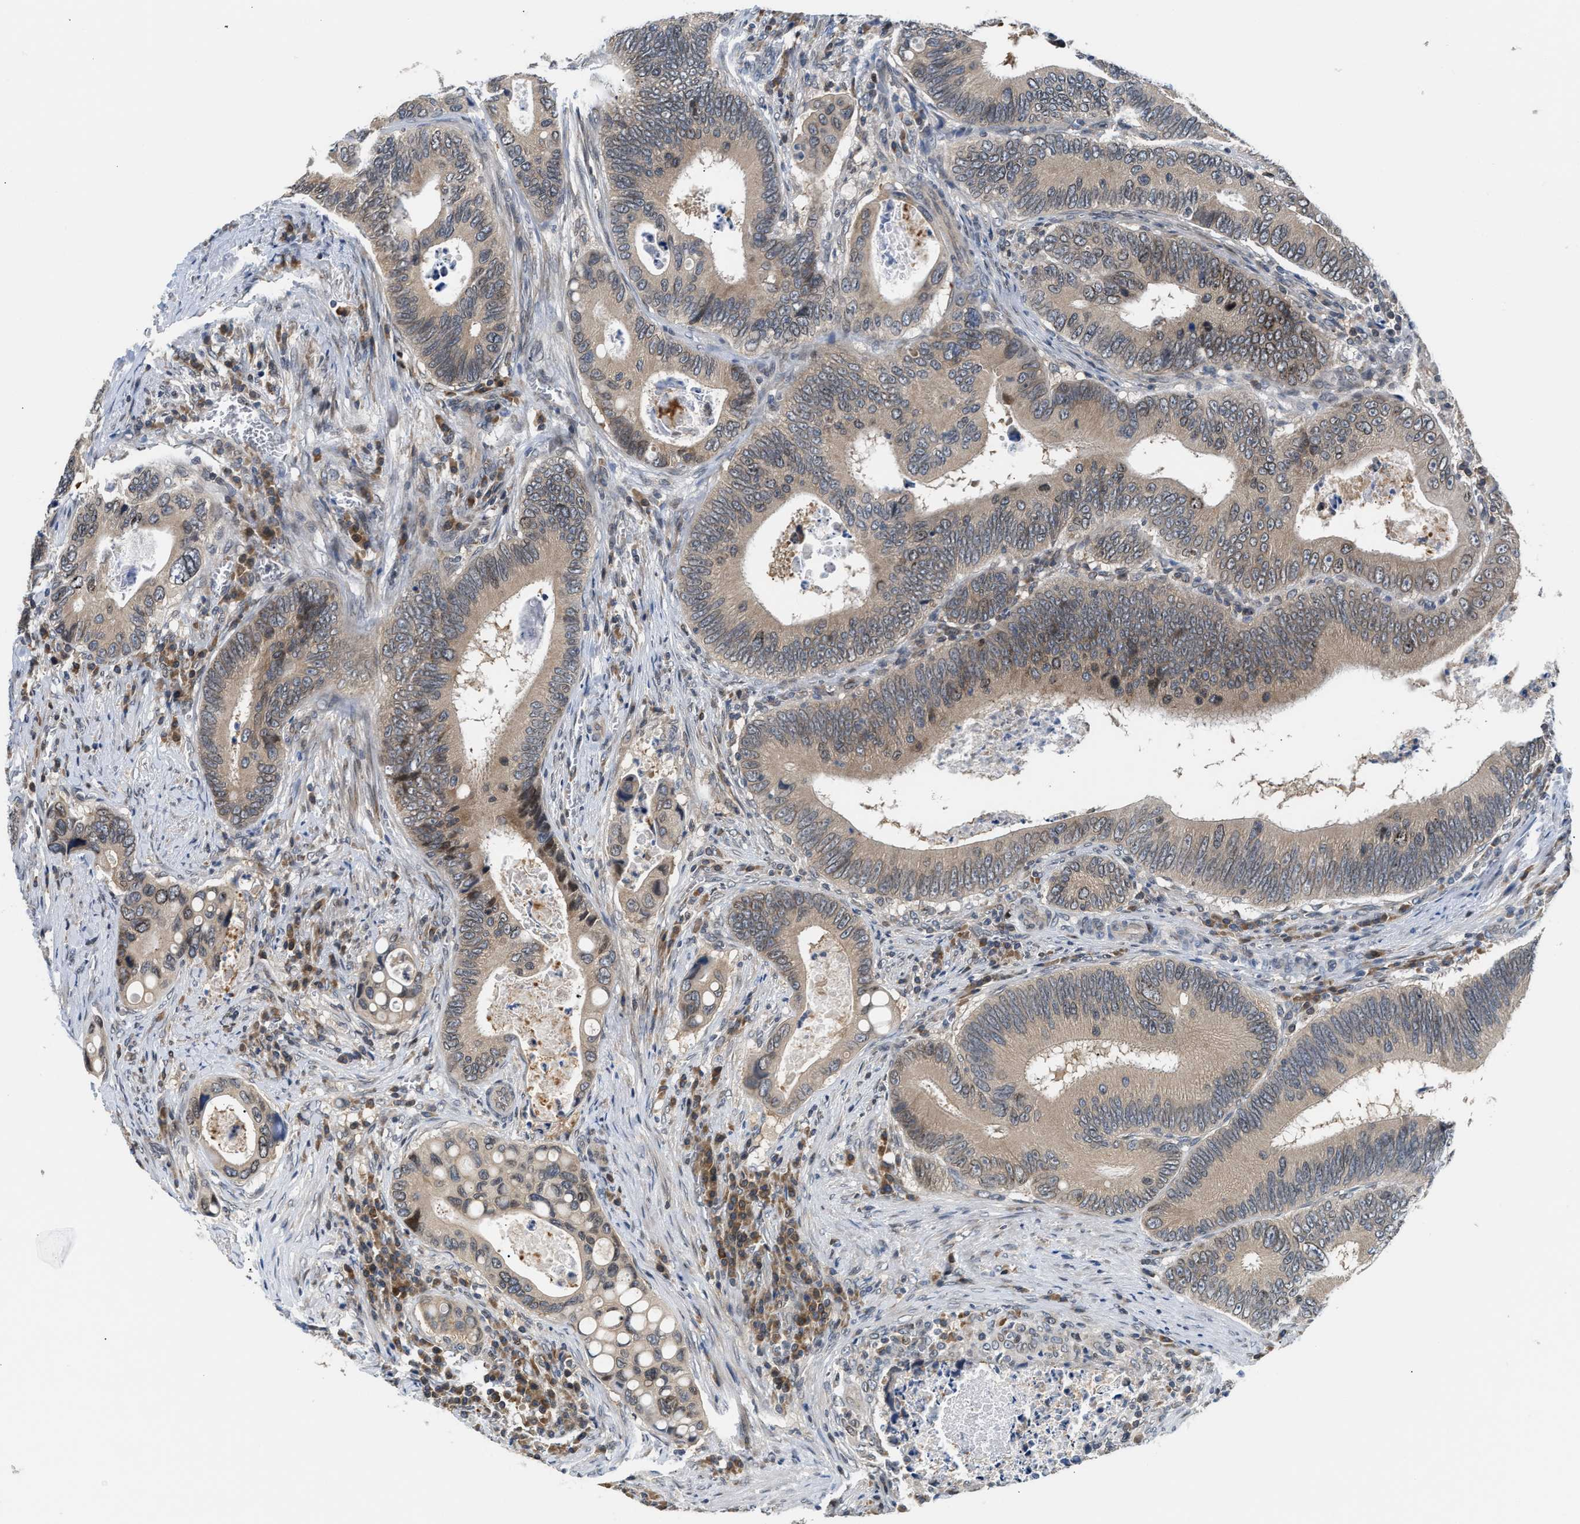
{"staining": {"intensity": "weak", "quantity": ">75%", "location": "cytoplasmic/membranous"}, "tissue": "colorectal cancer", "cell_type": "Tumor cells", "image_type": "cancer", "snomed": [{"axis": "morphology", "description": "Inflammation, NOS"}, {"axis": "morphology", "description": "Adenocarcinoma, NOS"}, {"axis": "topography", "description": "Colon"}], "caption": "A micrograph showing weak cytoplasmic/membranous expression in approximately >75% of tumor cells in adenocarcinoma (colorectal), as visualized by brown immunohistochemical staining.", "gene": "RAB29", "patient": {"sex": "male", "age": 72}}